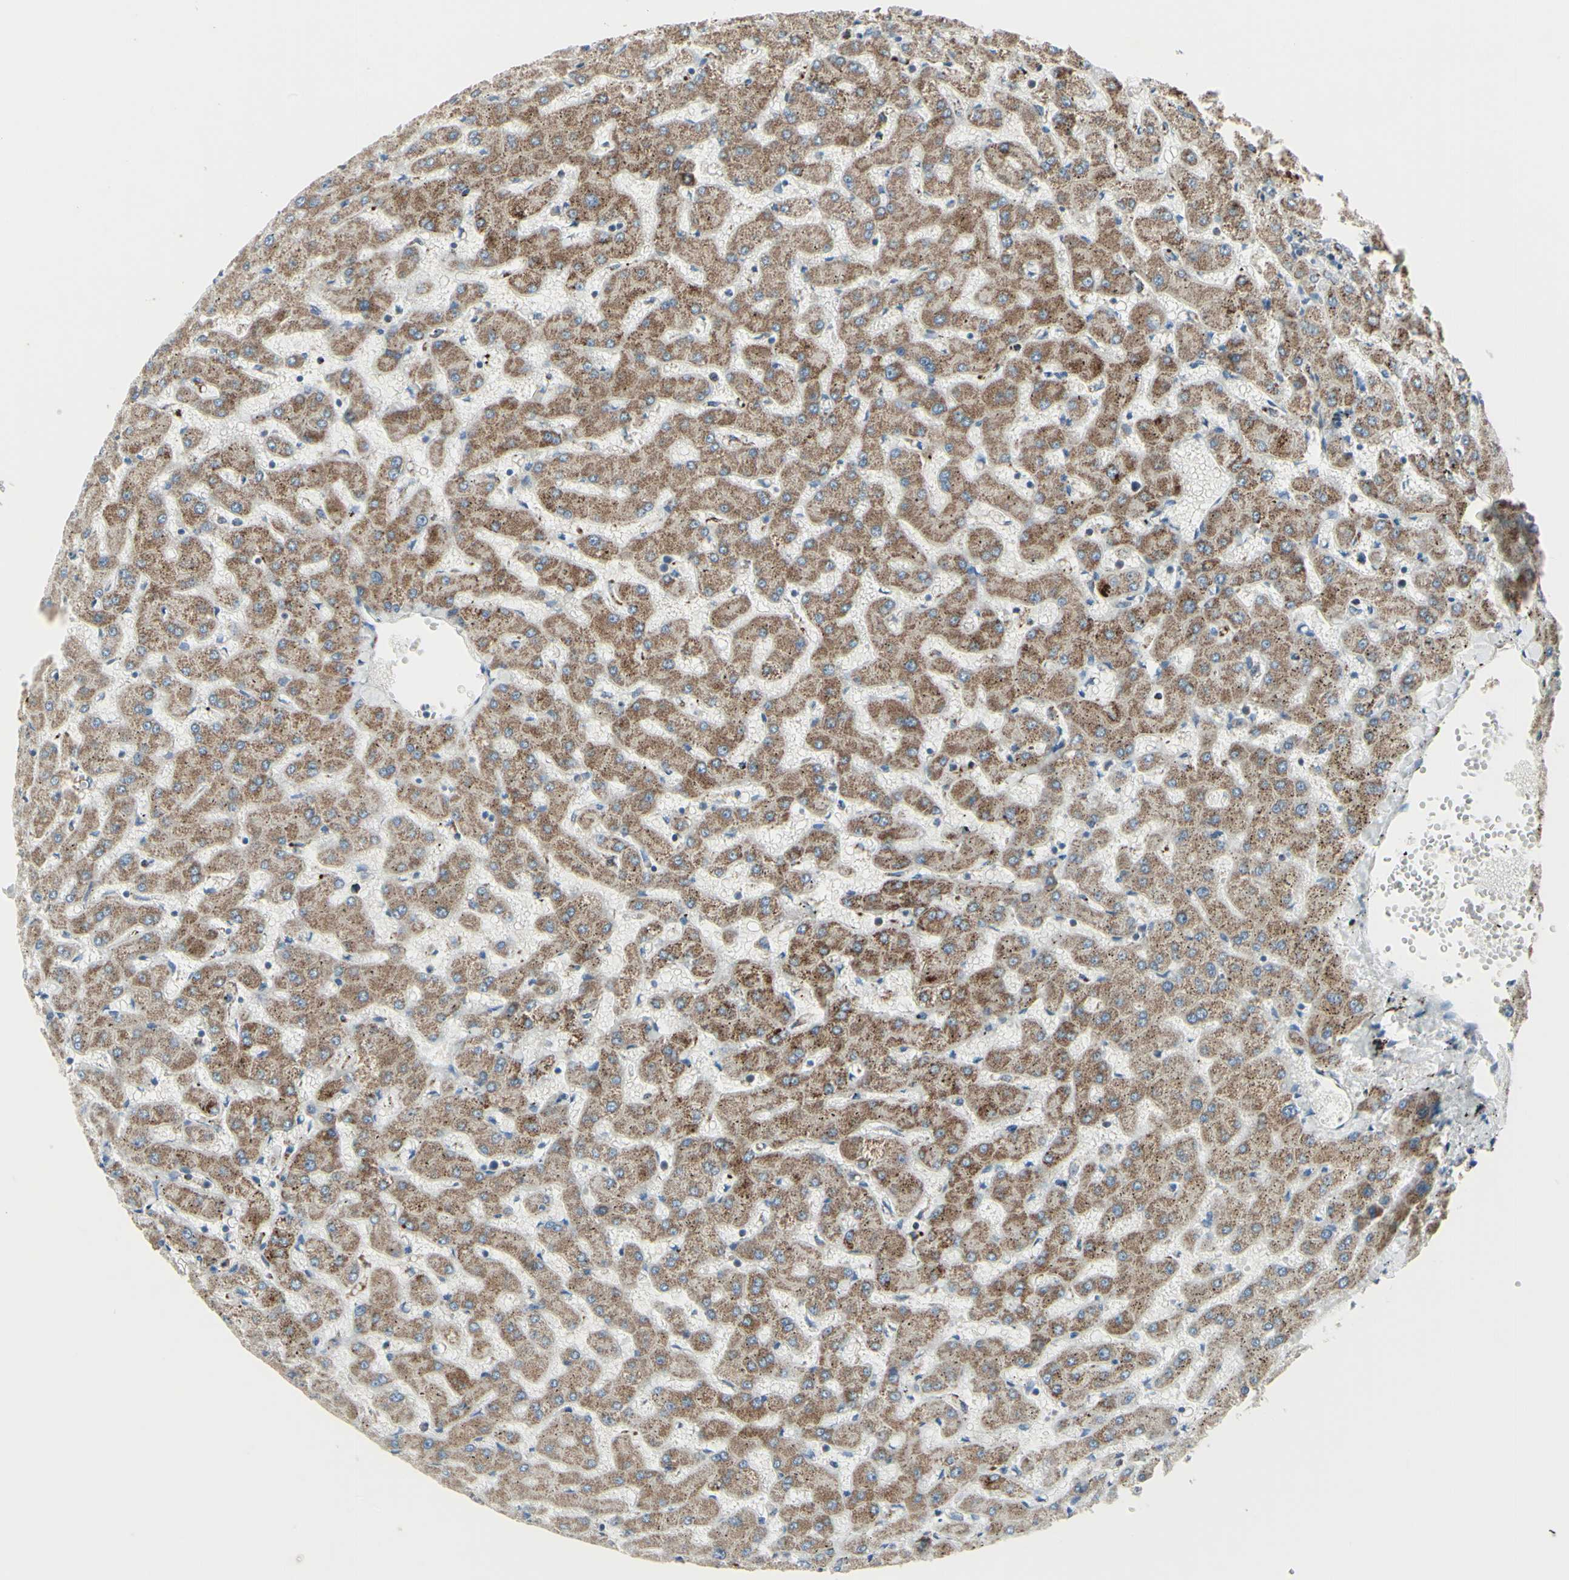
{"staining": {"intensity": "weak", "quantity": ">75%", "location": "cytoplasmic/membranous"}, "tissue": "liver", "cell_type": "Cholangiocytes", "image_type": "normal", "snomed": [{"axis": "morphology", "description": "Normal tissue, NOS"}, {"axis": "topography", "description": "Liver"}], "caption": "High-magnification brightfield microscopy of normal liver stained with DAB (3,3'-diaminobenzidine) (brown) and counterstained with hematoxylin (blue). cholangiocytes exhibit weak cytoplasmic/membranous expression is identified in approximately>75% of cells.", "gene": "FAM171B", "patient": {"sex": "female", "age": 63}}